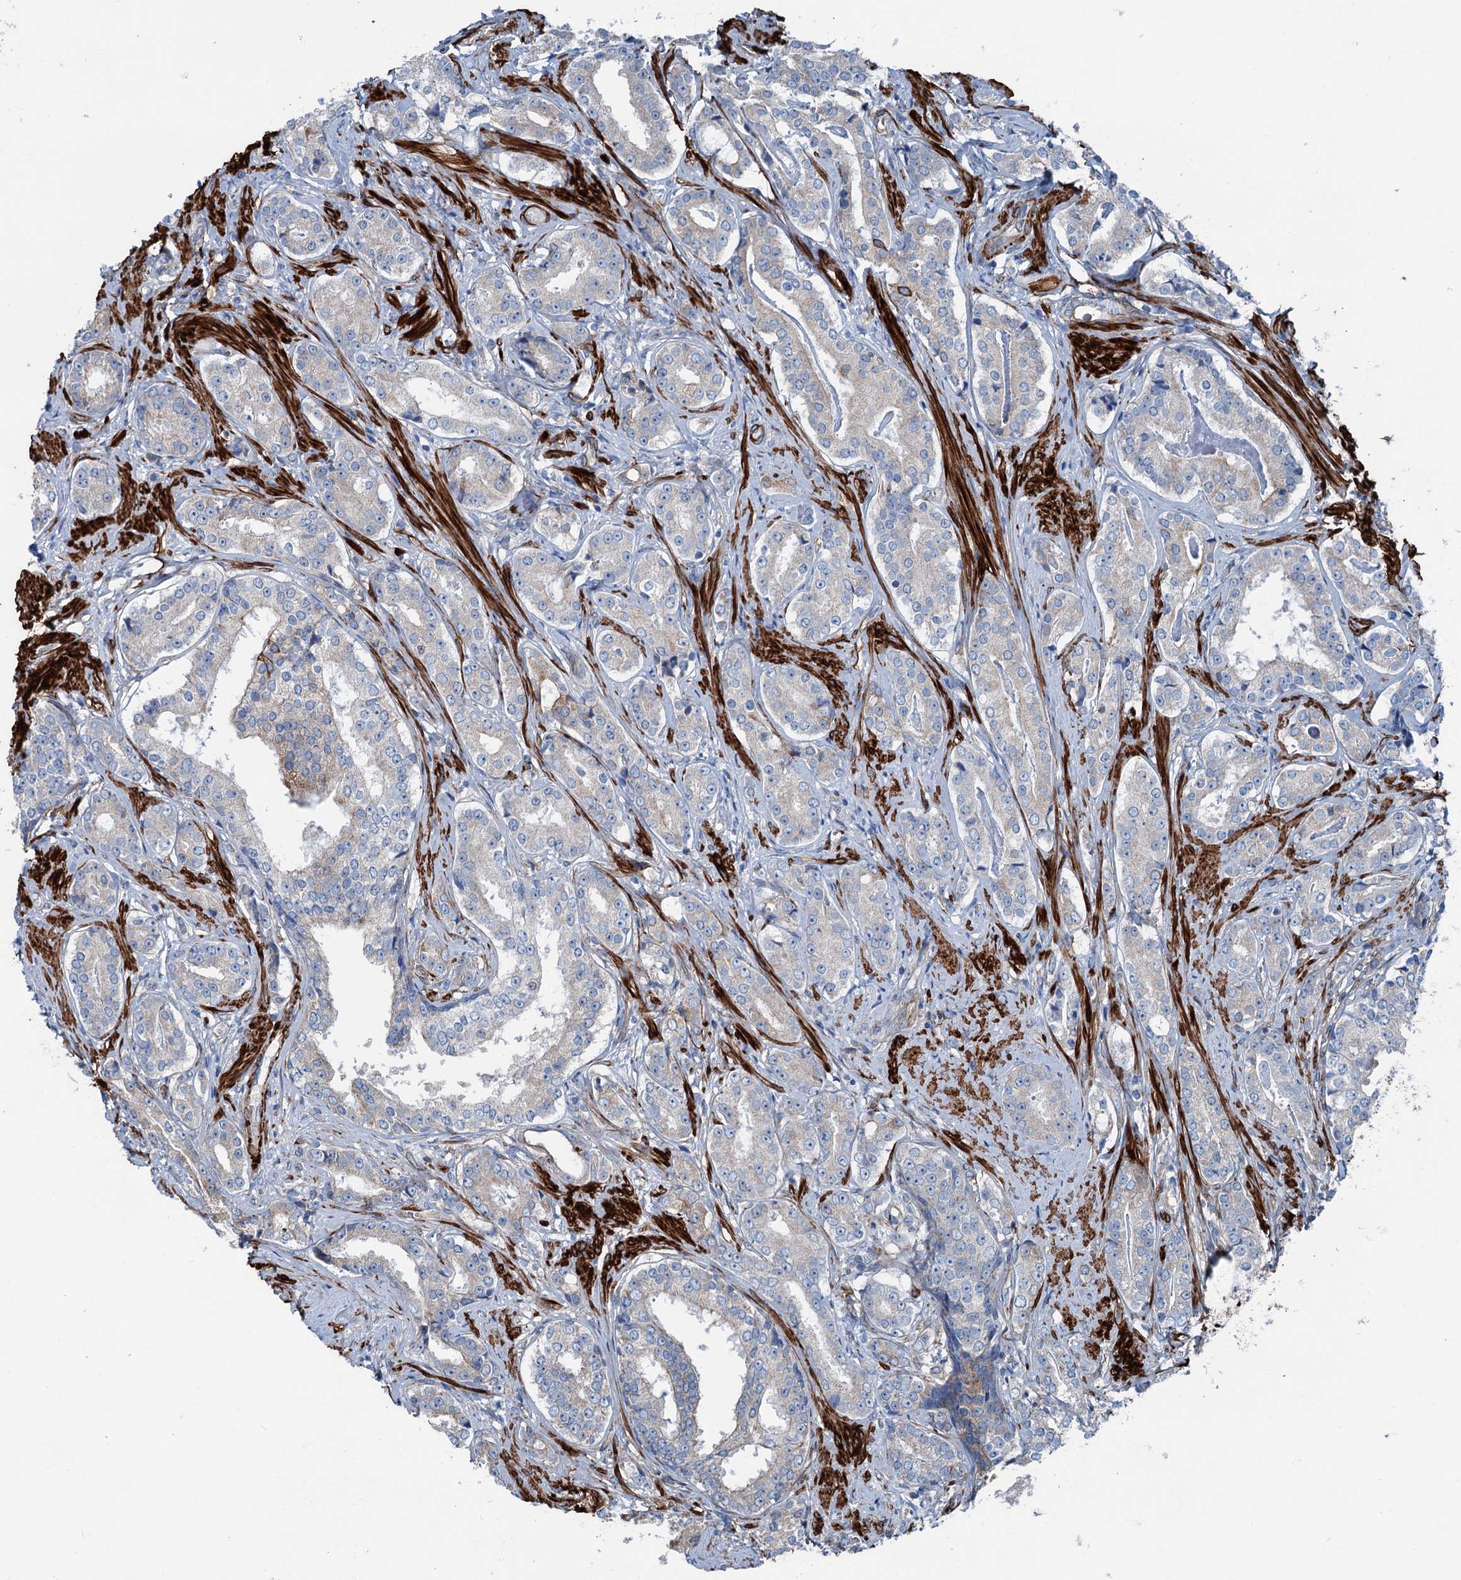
{"staining": {"intensity": "weak", "quantity": "<25%", "location": "cytoplasmic/membranous"}, "tissue": "prostate cancer", "cell_type": "Tumor cells", "image_type": "cancer", "snomed": [{"axis": "morphology", "description": "Adenocarcinoma, High grade"}, {"axis": "topography", "description": "Prostate"}], "caption": "The image reveals no significant positivity in tumor cells of prostate cancer. (Stains: DAB (3,3'-diaminobenzidine) IHC with hematoxylin counter stain, Microscopy: brightfield microscopy at high magnification).", "gene": "CALCOCO1", "patient": {"sex": "male", "age": 58}}